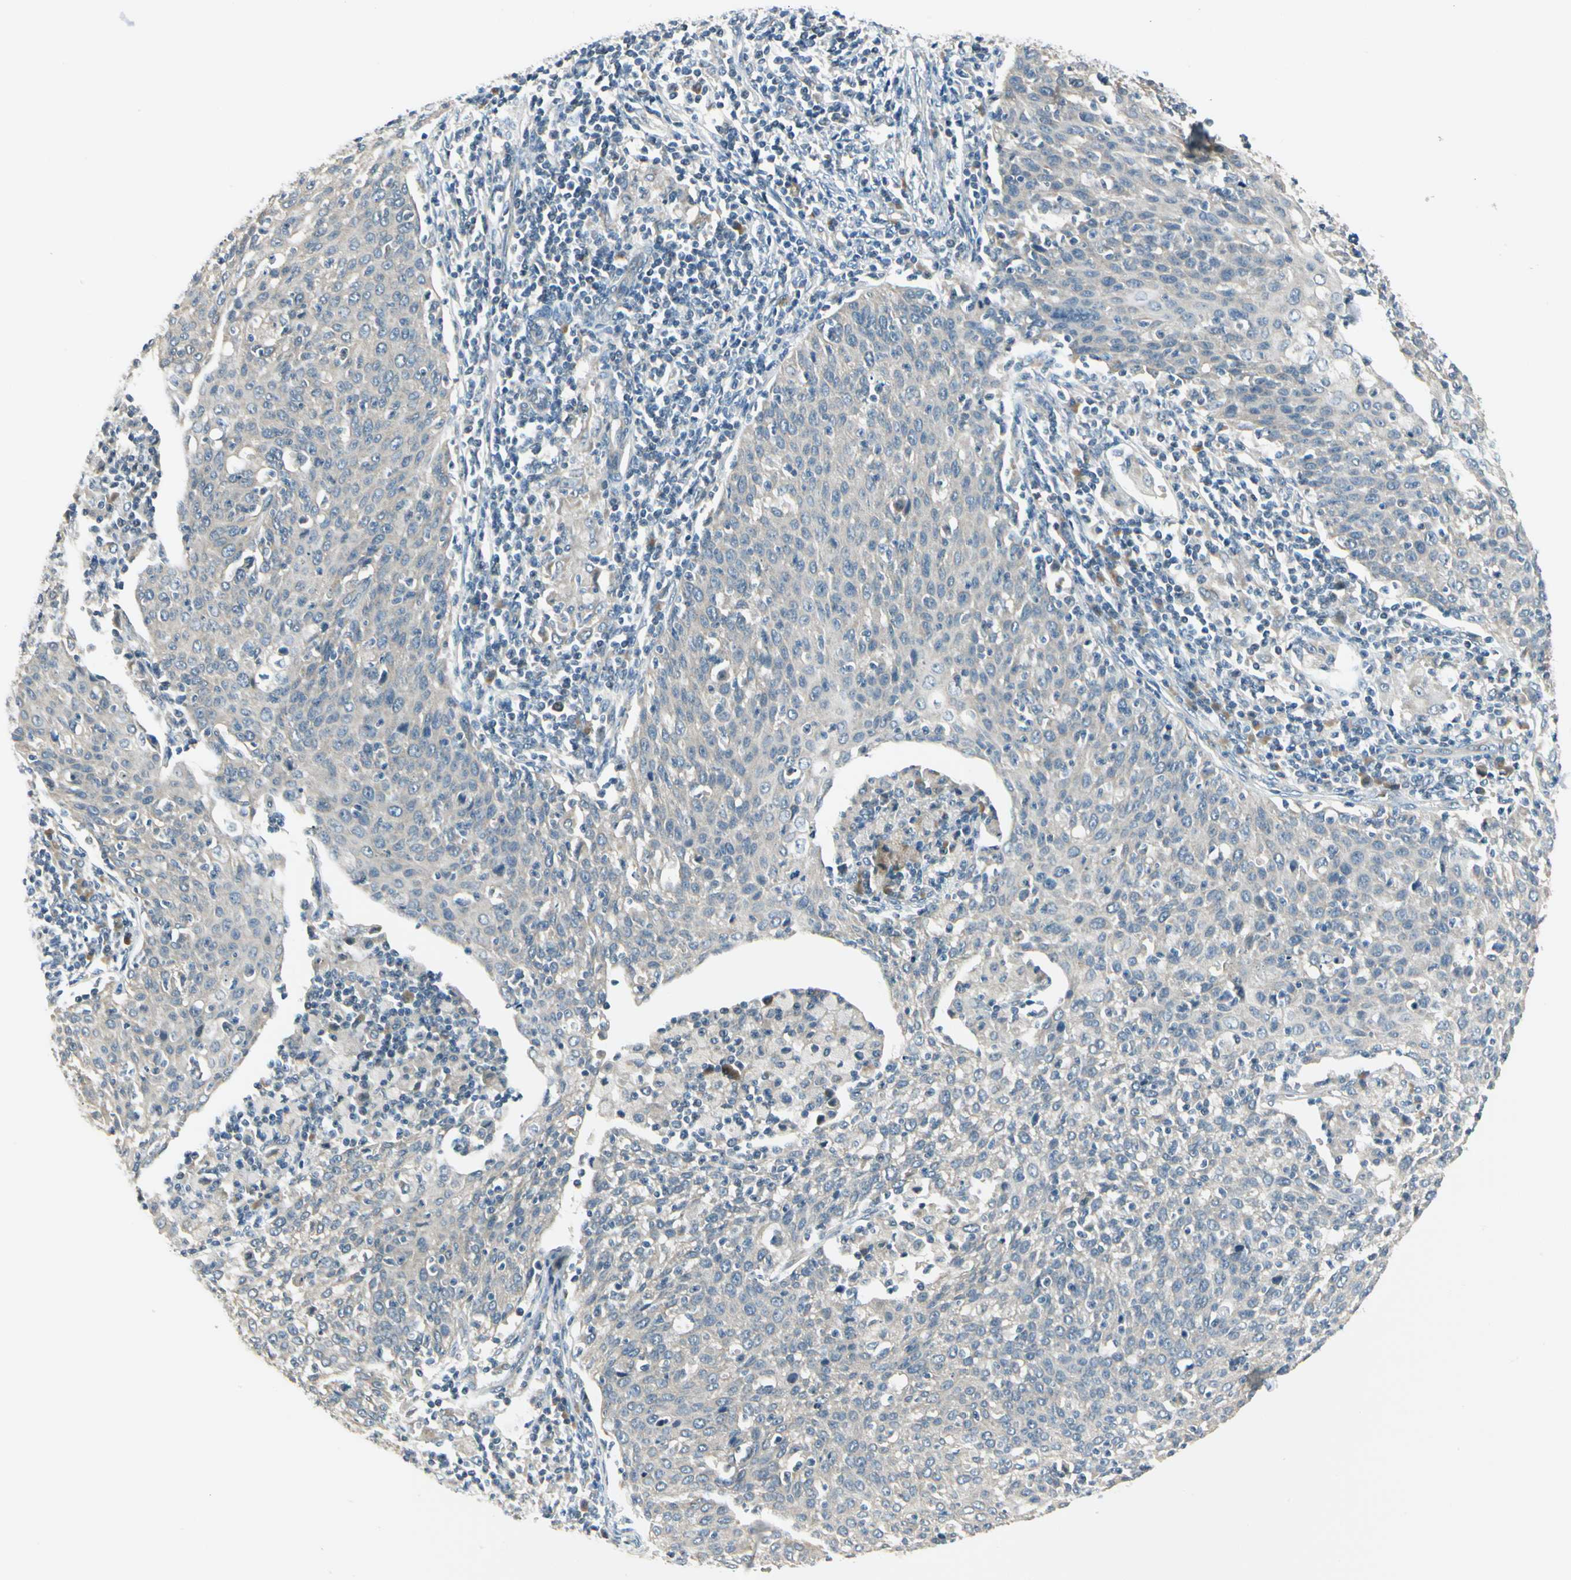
{"staining": {"intensity": "negative", "quantity": "none", "location": "none"}, "tissue": "cervical cancer", "cell_type": "Tumor cells", "image_type": "cancer", "snomed": [{"axis": "morphology", "description": "Squamous cell carcinoma, NOS"}, {"axis": "topography", "description": "Cervix"}], "caption": "DAB immunohistochemical staining of cervical squamous cell carcinoma shows no significant expression in tumor cells.", "gene": "BNIP1", "patient": {"sex": "female", "age": 38}}